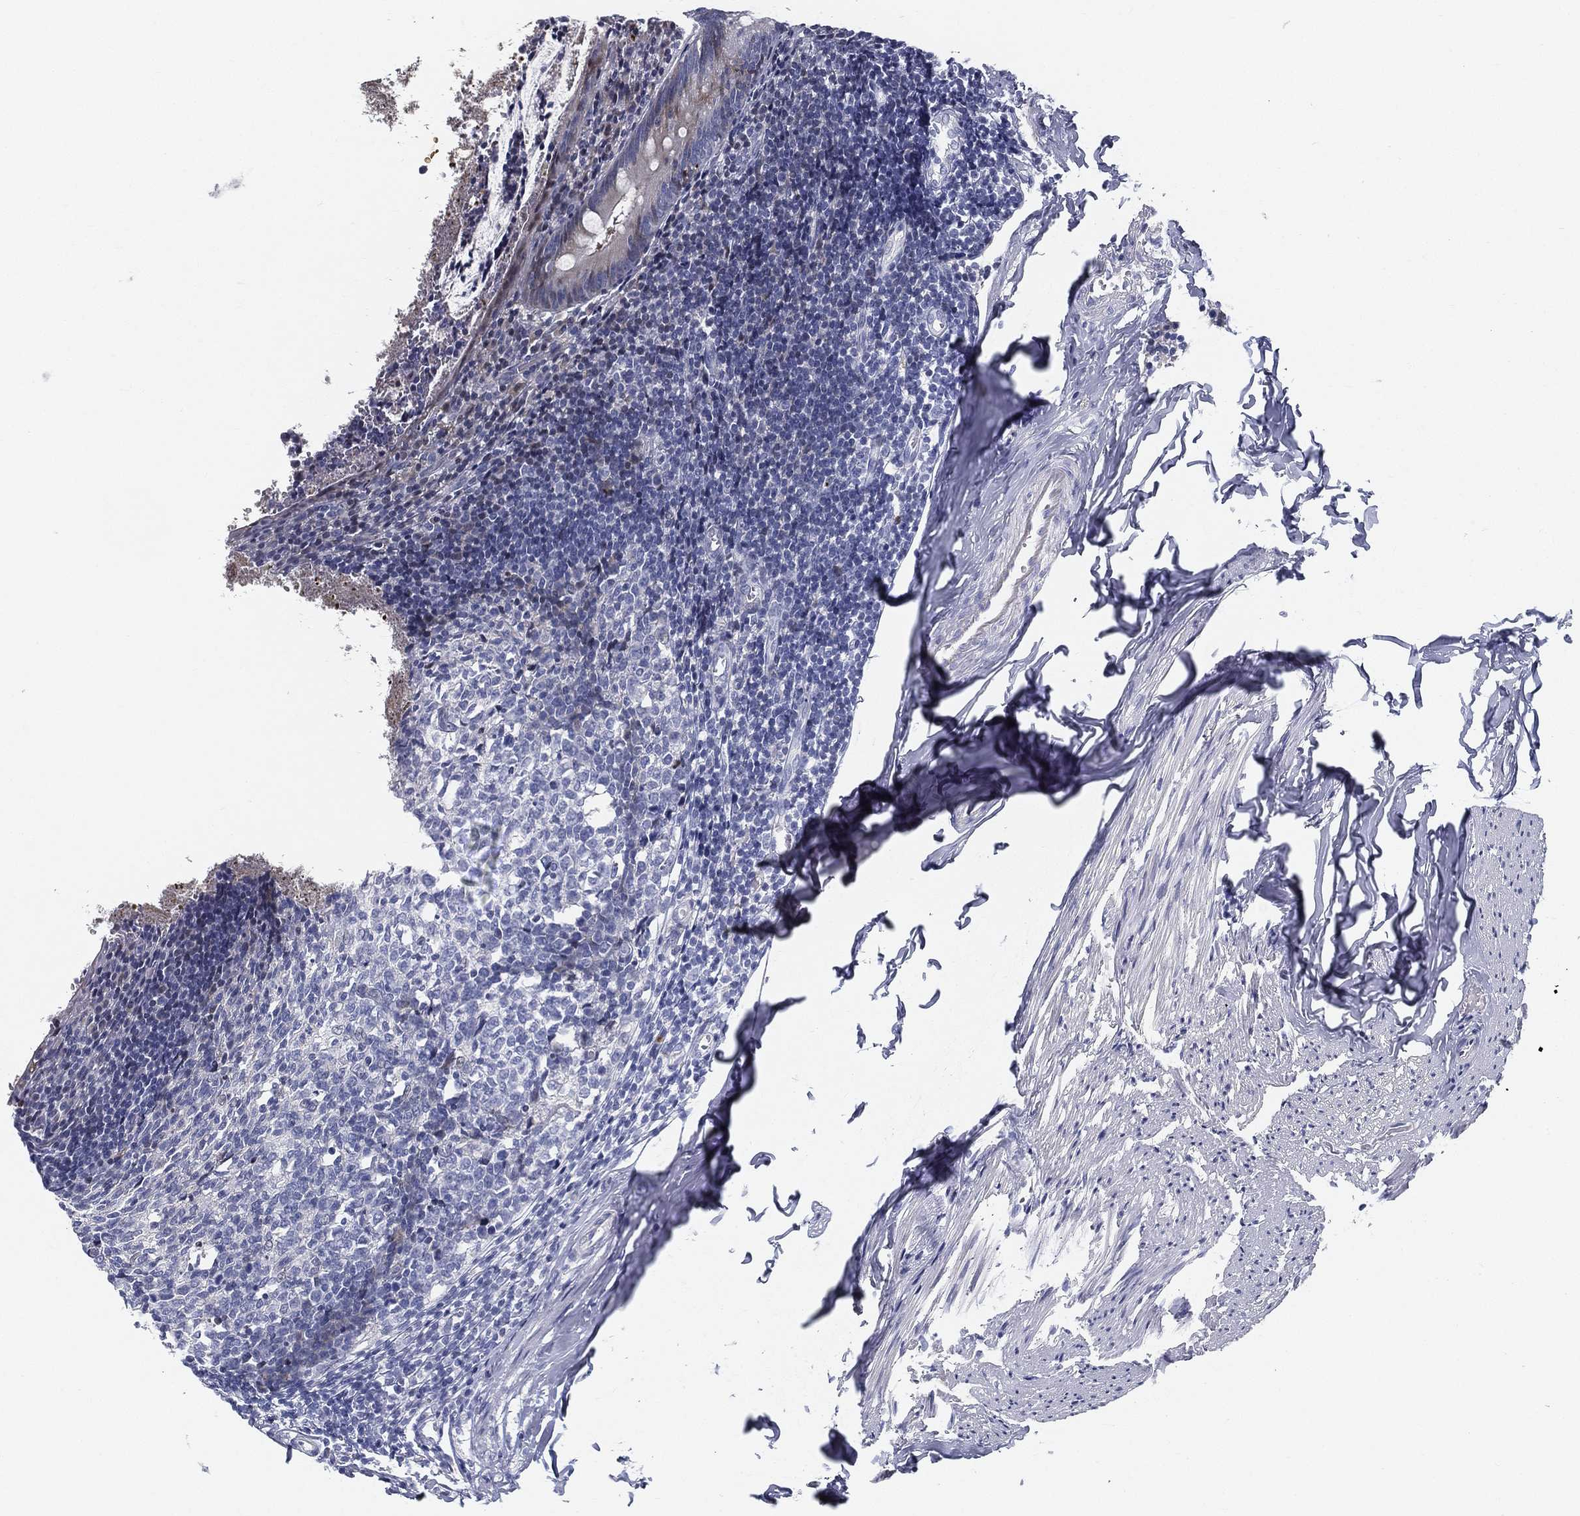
{"staining": {"intensity": "negative", "quantity": "none", "location": "none"}, "tissue": "appendix", "cell_type": "Glandular cells", "image_type": "normal", "snomed": [{"axis": "morphology", "description": "Normal tissue, NOS"}, {"axis": "topography", "description": "Appendix"}], "caption": "Immunohistochemistry photomicrograph of normal appendix stained for a protein (brown), which displays no staining in glandular cells. The staining is performed using DAB brown chromogen with nuclei counter-stained in using hematoxylin.", "gene": "SPPL2C", "patient": {"sex": "female", "age": 23}}